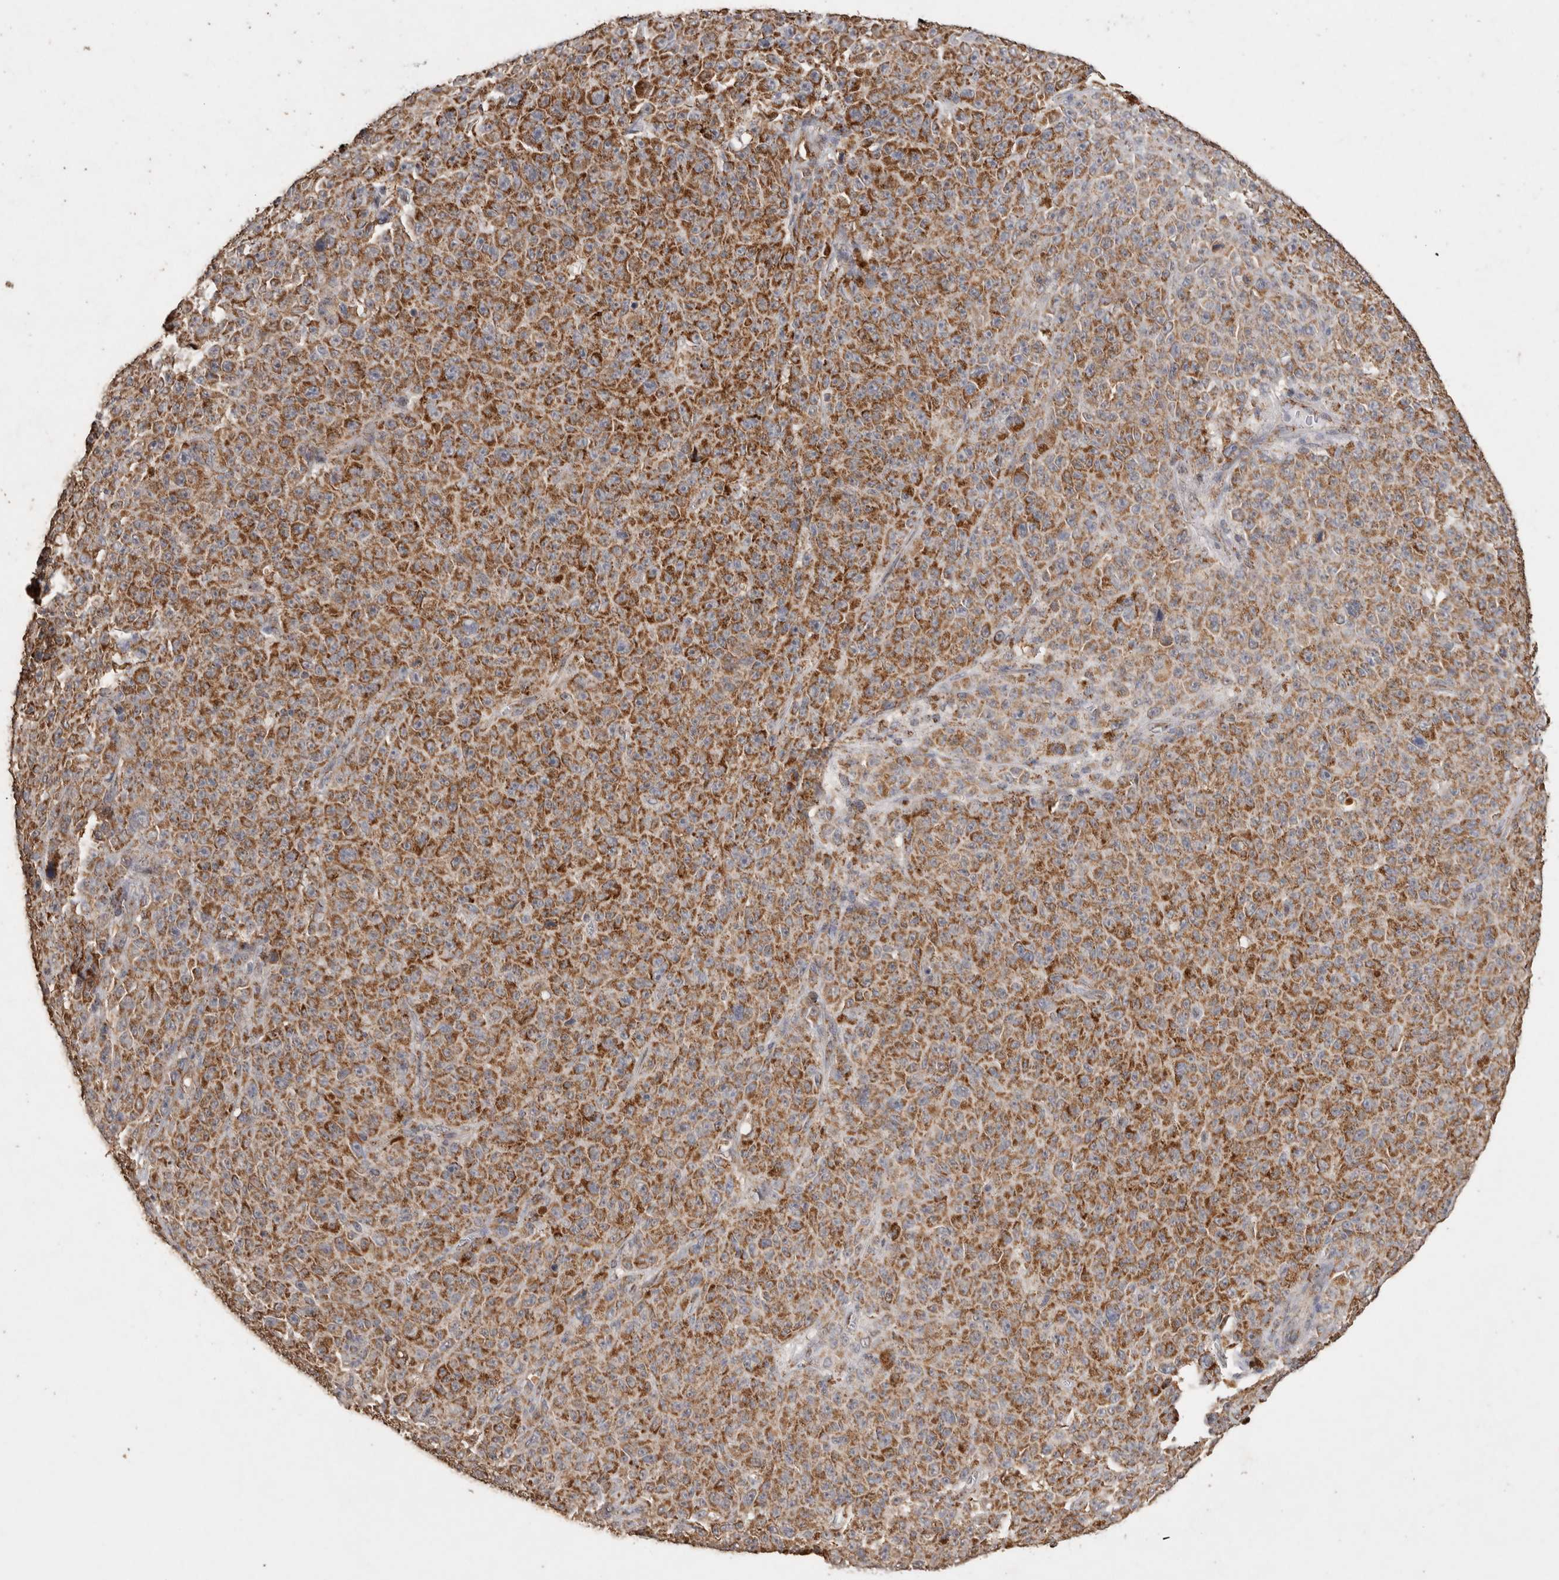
{"staining": {"intensity": "moderate", "quantity": ">75%", "location": "cytoplasmic/membranous"}, "tissue": "melanoma", "cell_type": "Tumor cells", "image_type": "cancer", "snomed": [{"axis": "morphology", "description": "Malignant melanoma, NOS"}, {"axis": "topography", "description": "Skin"}], "caption": "Melanoma stained for a protein demonstrates moderate cytoplasmic/membranous positivity in tumor cells.", "gene": "ACADM", "patient": {"sex": "female", "age": 82}}